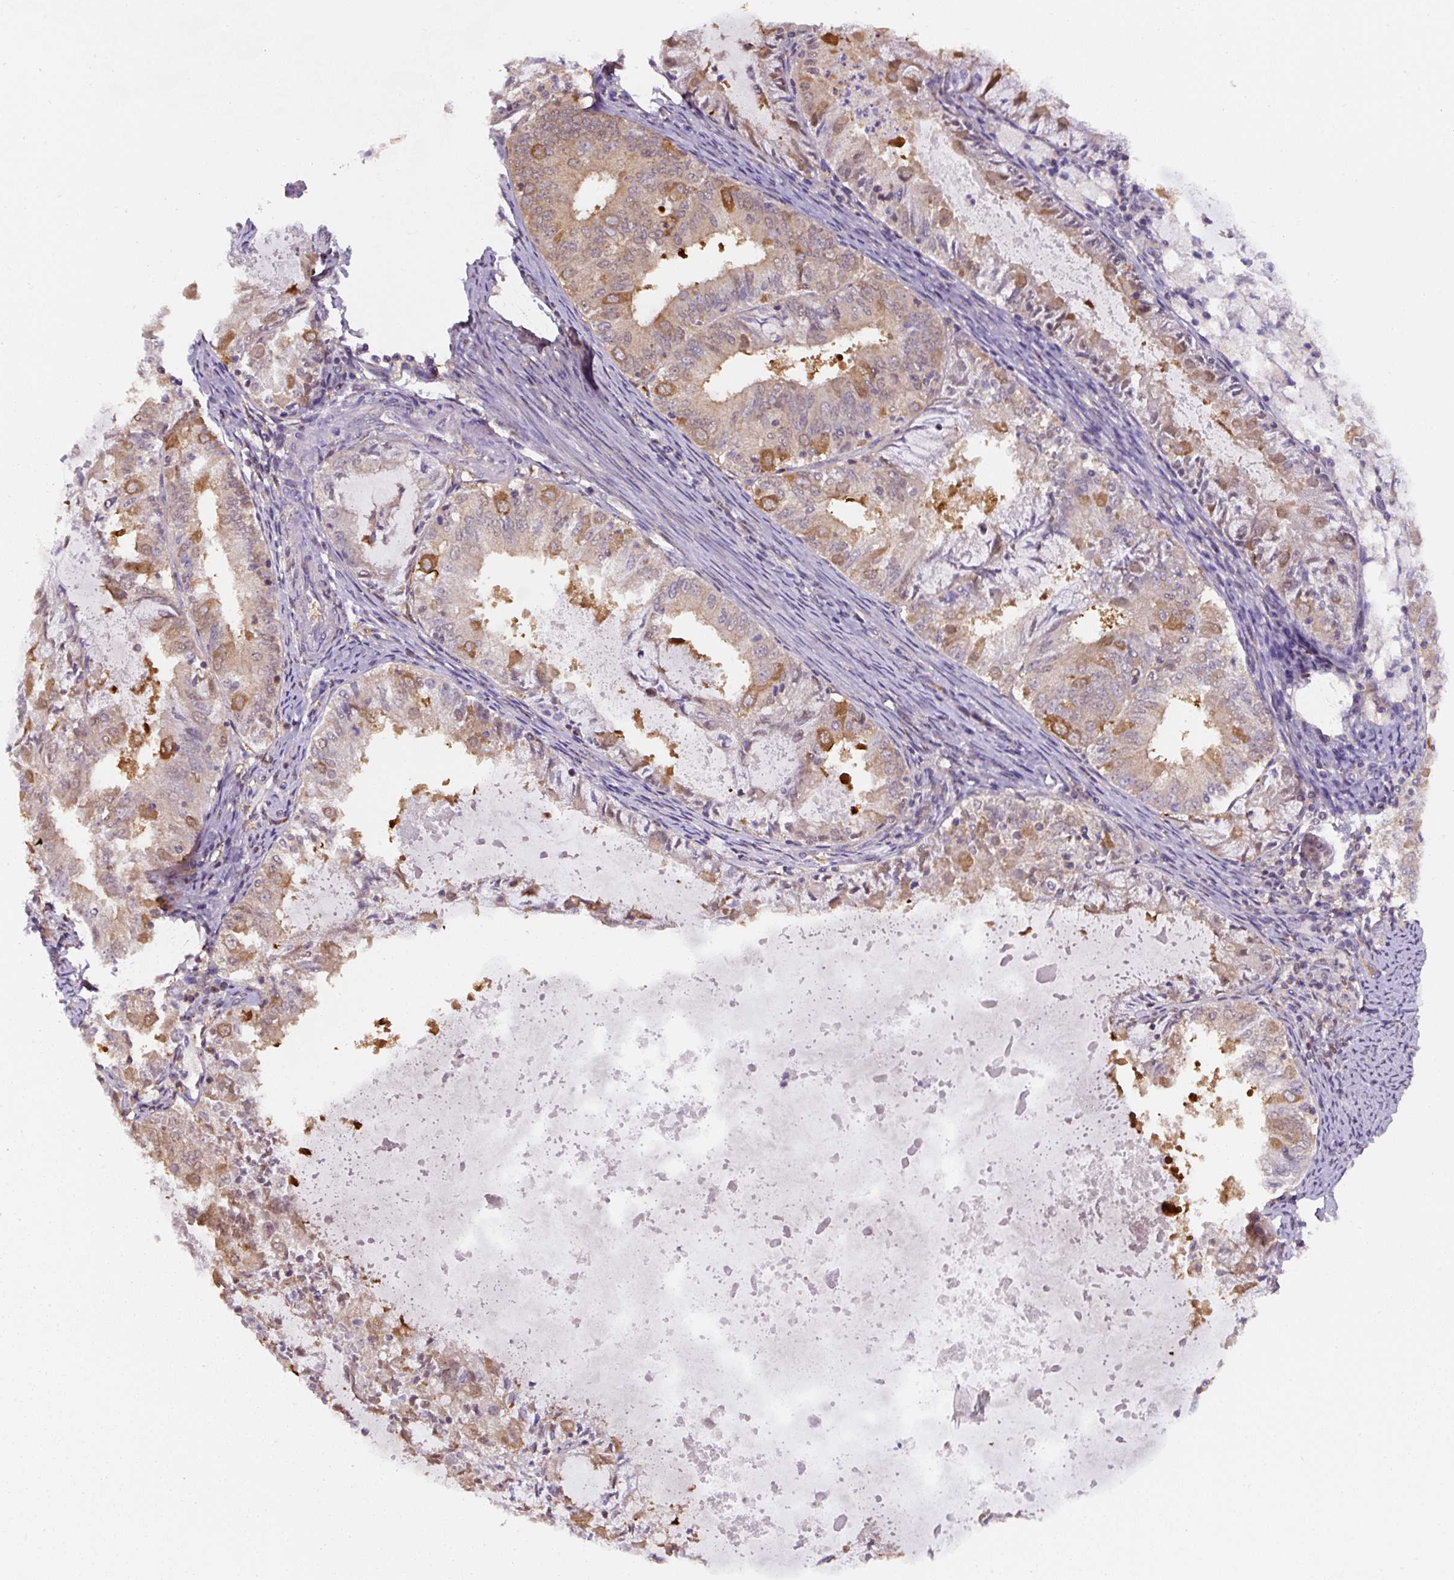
{"staining": {"intensity": "moderate", "quantity": "<25%", "location": "cytoplasmic/membranous"}, "tissue": "endometrial cancer", "cell_type": "Tumor cells", "image_type": "cancer", "snomed": [{"axis": "morphology", "description": "Adenocarcinoma, NOS"}, {"axis": "topography", "description": "Endometrium"}], "caption": "Adenocarcinoma (endometrial) stained with DAB IHC reveals low levels of moderate cytoplasmic/membranous staining in about <25% of tumor cells.", "gene": "ST13", "patient": {"sex": "female", "age": 57}}